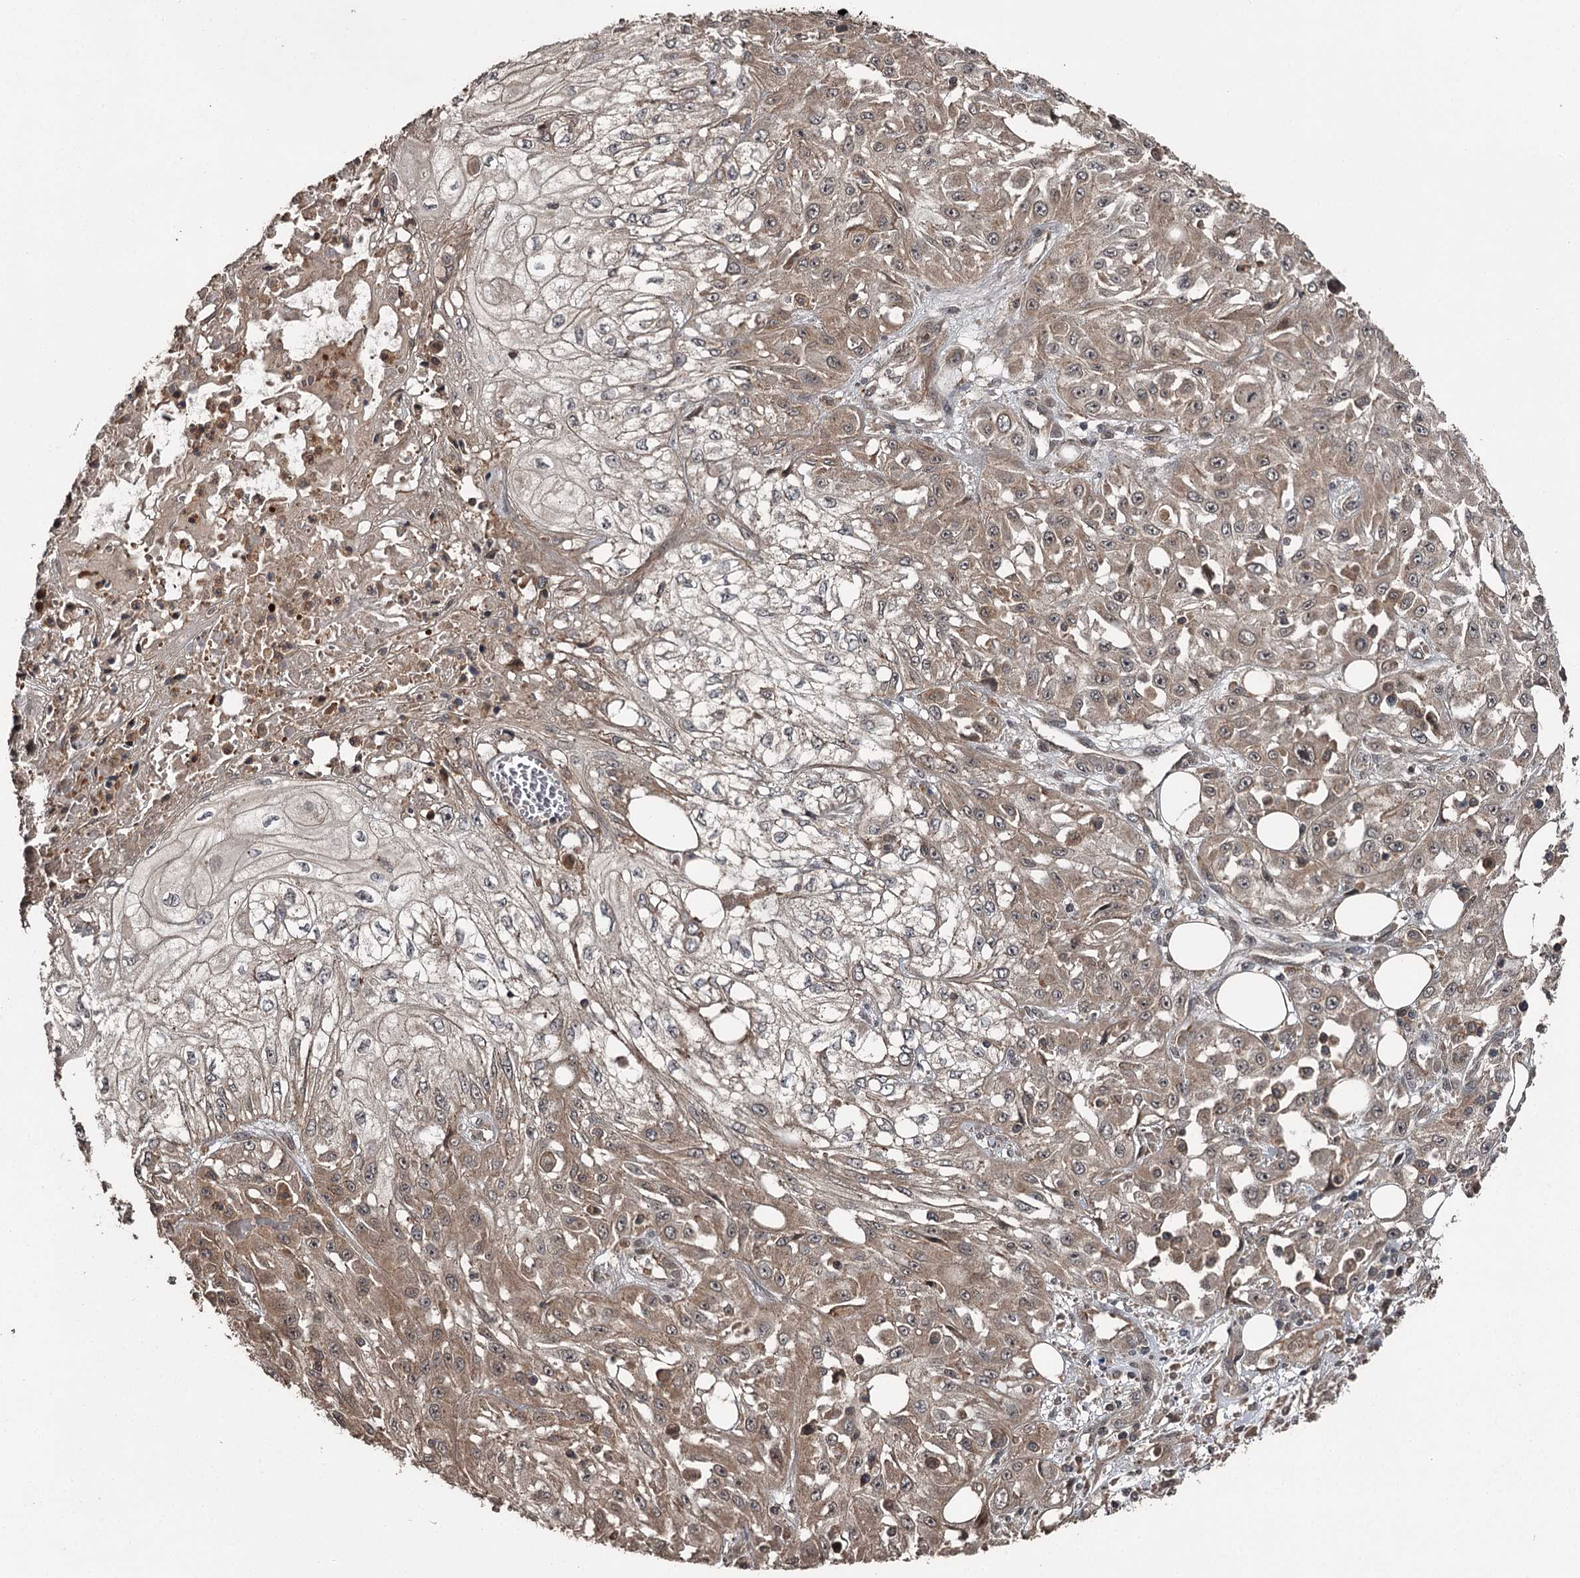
{"staining": {"intensity": "moderate", "quantity": ">75%", "location": "cytoplasmic/membranous,nuclear"}, "tissue": "skin cancer", "cell_type": "Tumor cells", "image_type": "cancer", "snomed": [{"axis": "morphology", "description": "Squamous cell carcinoma, NOS"}, {"axis": "morphology", "description": "Squamous cell carcinoma, metastatic, NOS"}, {"axis": "topography", "description": "Skin"}, {"axis": "topography", "description": "Lymph node"}], "caption": "A photomicrograph of human skin cancer (metastatic squamous cell carcinoma) stained for a protein displays moderate cytoplasmic/membranous and nuclear brown staining in tumor cells.", "gene": "RAB21", "patient": {"sex": "male", "age": 75}}